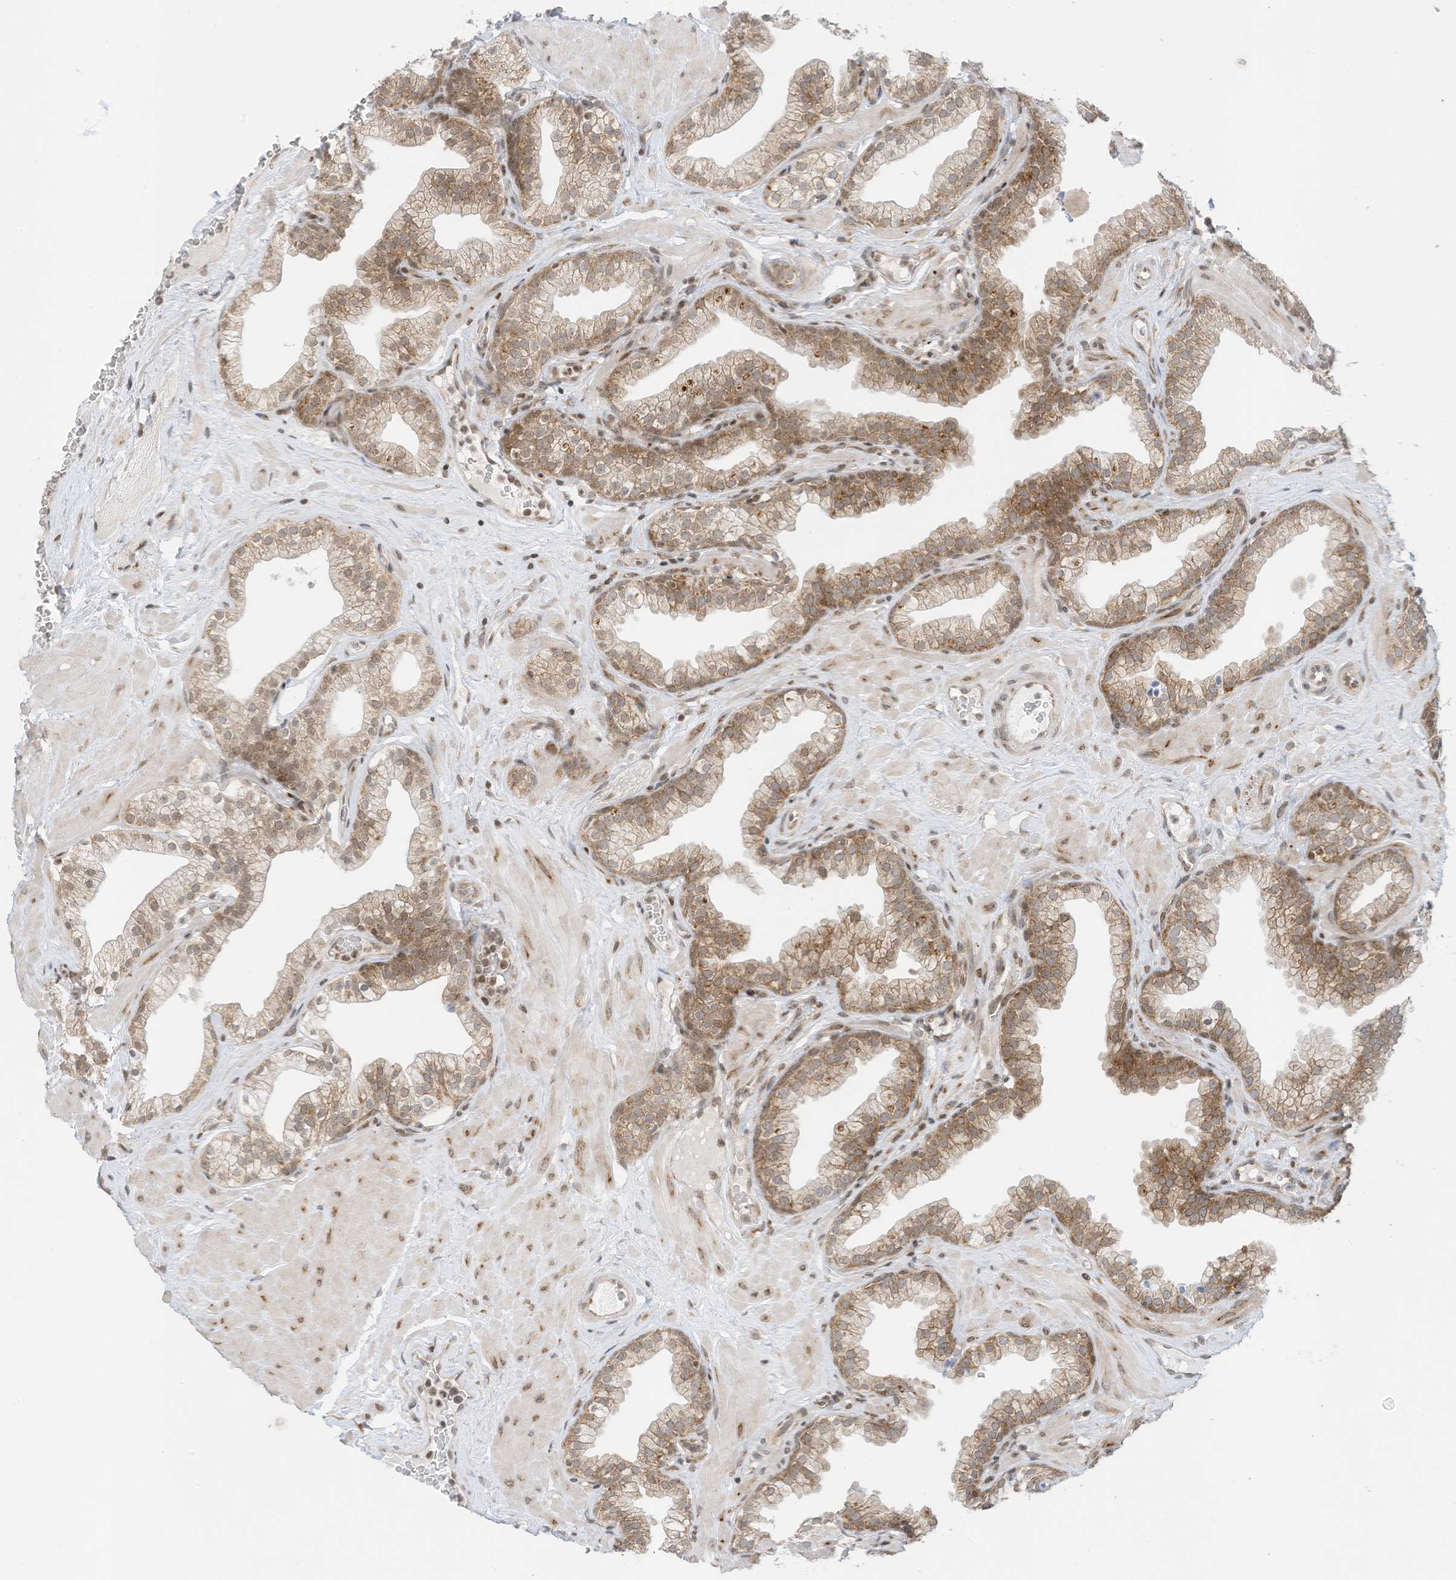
{"staining": {"intensity": "moderate", "quantity": ">75%", "location": "cytoplasmic/membranous"}, "tissue": "prostate", "cell_type": "Glandular cells", "image_type": "normal", "snomed": [{"axis": "morphology", "description": "Normal tissue, NOS"}, {"axis": "morphology", "description": "Urothelial carcinoma, Low grade"}, {"axis": "topography", "description": "Urinary bladder"}, {"axis": "topography", "description": "Prostate"}], "caption": "High-magnification brightfield microscopy of normal prostate stained with DAB (brown) and counterstained with hematoxylin (blue). glandular cells exhibit moderate cytoplasmic/membranous positivity is present in approximately>75% of cells.", "gene": "EDF1", "patient": {"sex": "male", "age": 60}}